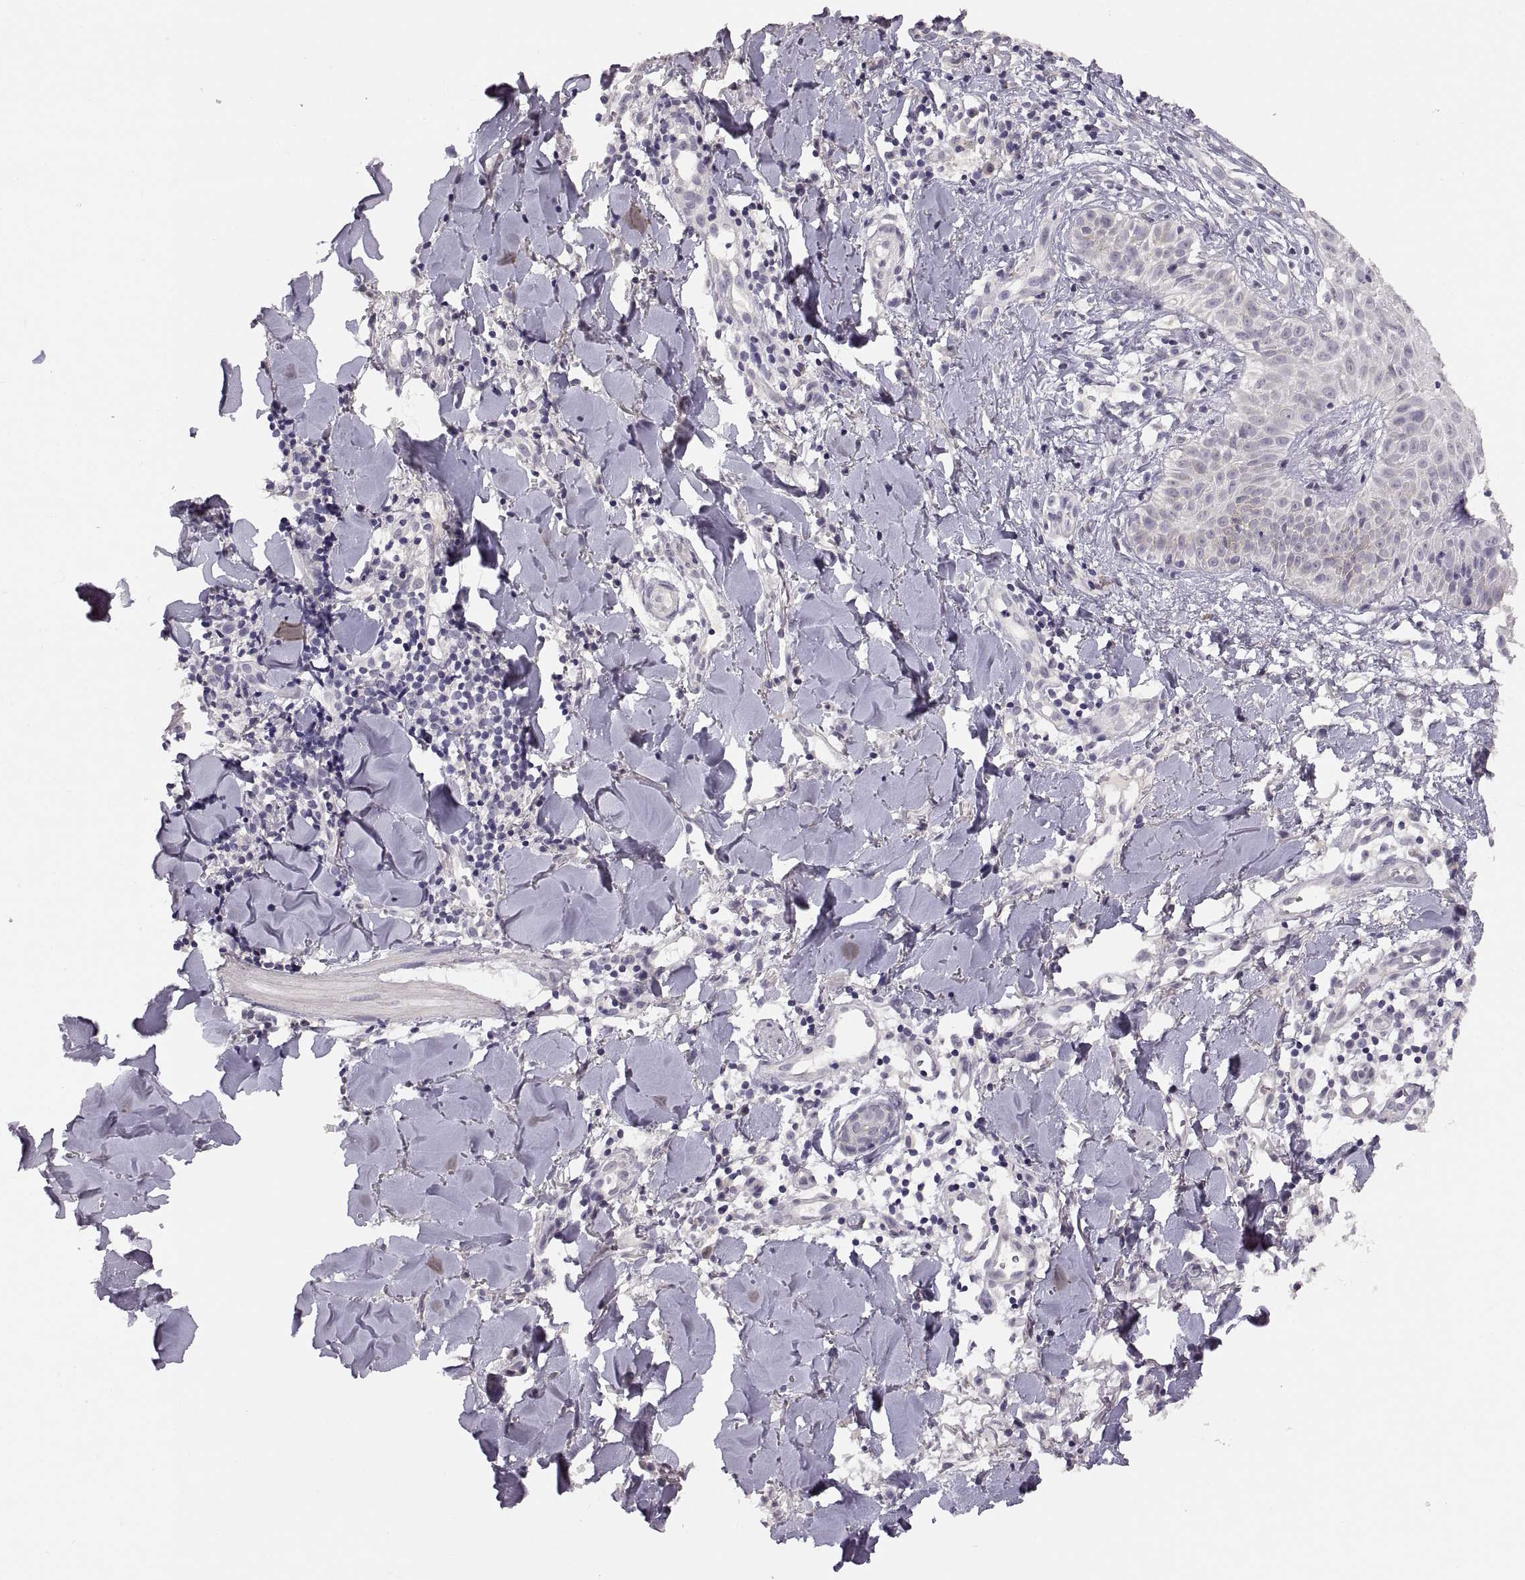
{"staining": {"intensity": "strong", "quantity": "25%-75%", "location": "cytoplasmic/membranous"}, "tissue": "melanoma", "cell_type": "Tumor cells", "image_type": "cancer", "snomed": [{"axis": "morphology", "description": "Malignant melanoma, NOS"}, {"axis": "topography", "description": "Skin"}], "caption": "IHC (DAB) staining of human melanoma exhibits strong cytoplasmic/membranous protein staining in about 25%-75% of tumor cells.", "gene": "CDH2", "patient": {"sex": "male", "age": 51}}